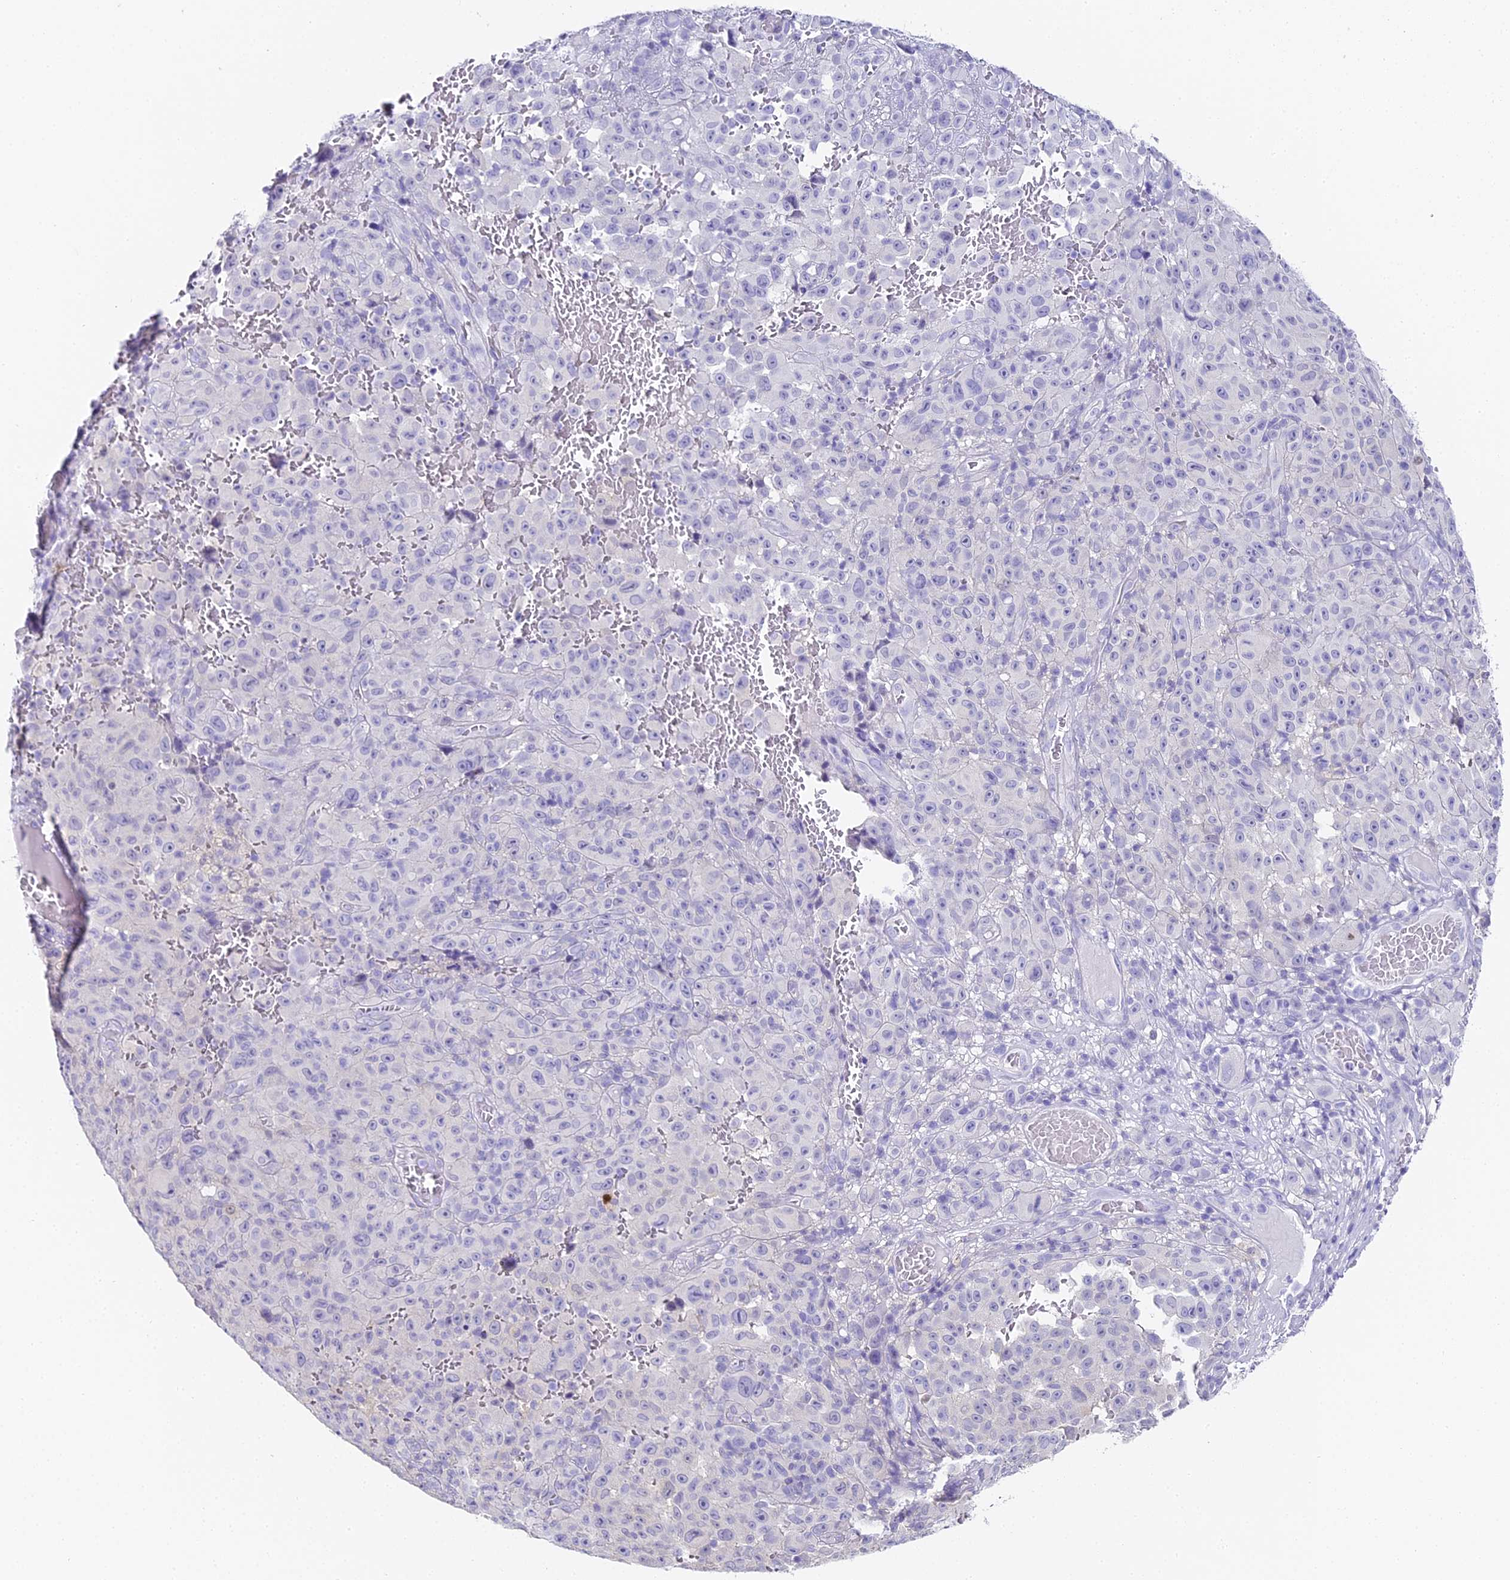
{"staining": {"intensity": "negative", "quantity": "none", "location": "none"}, "tissue": "melanoma", "cell_type": "Tumor cells", "image_type": "cancer", "snomed": [{"axis": "morphology", "description": "Malignant melanoma, NOS"}, {"axis": "topography", "description": "Skin"}], "caption": "Micrograph shows no protein positivity in tumor cells of melanoma tissue.", "gene": "ABHD14A-ACY1", "patient": {"sex": "female", "age": 82}}